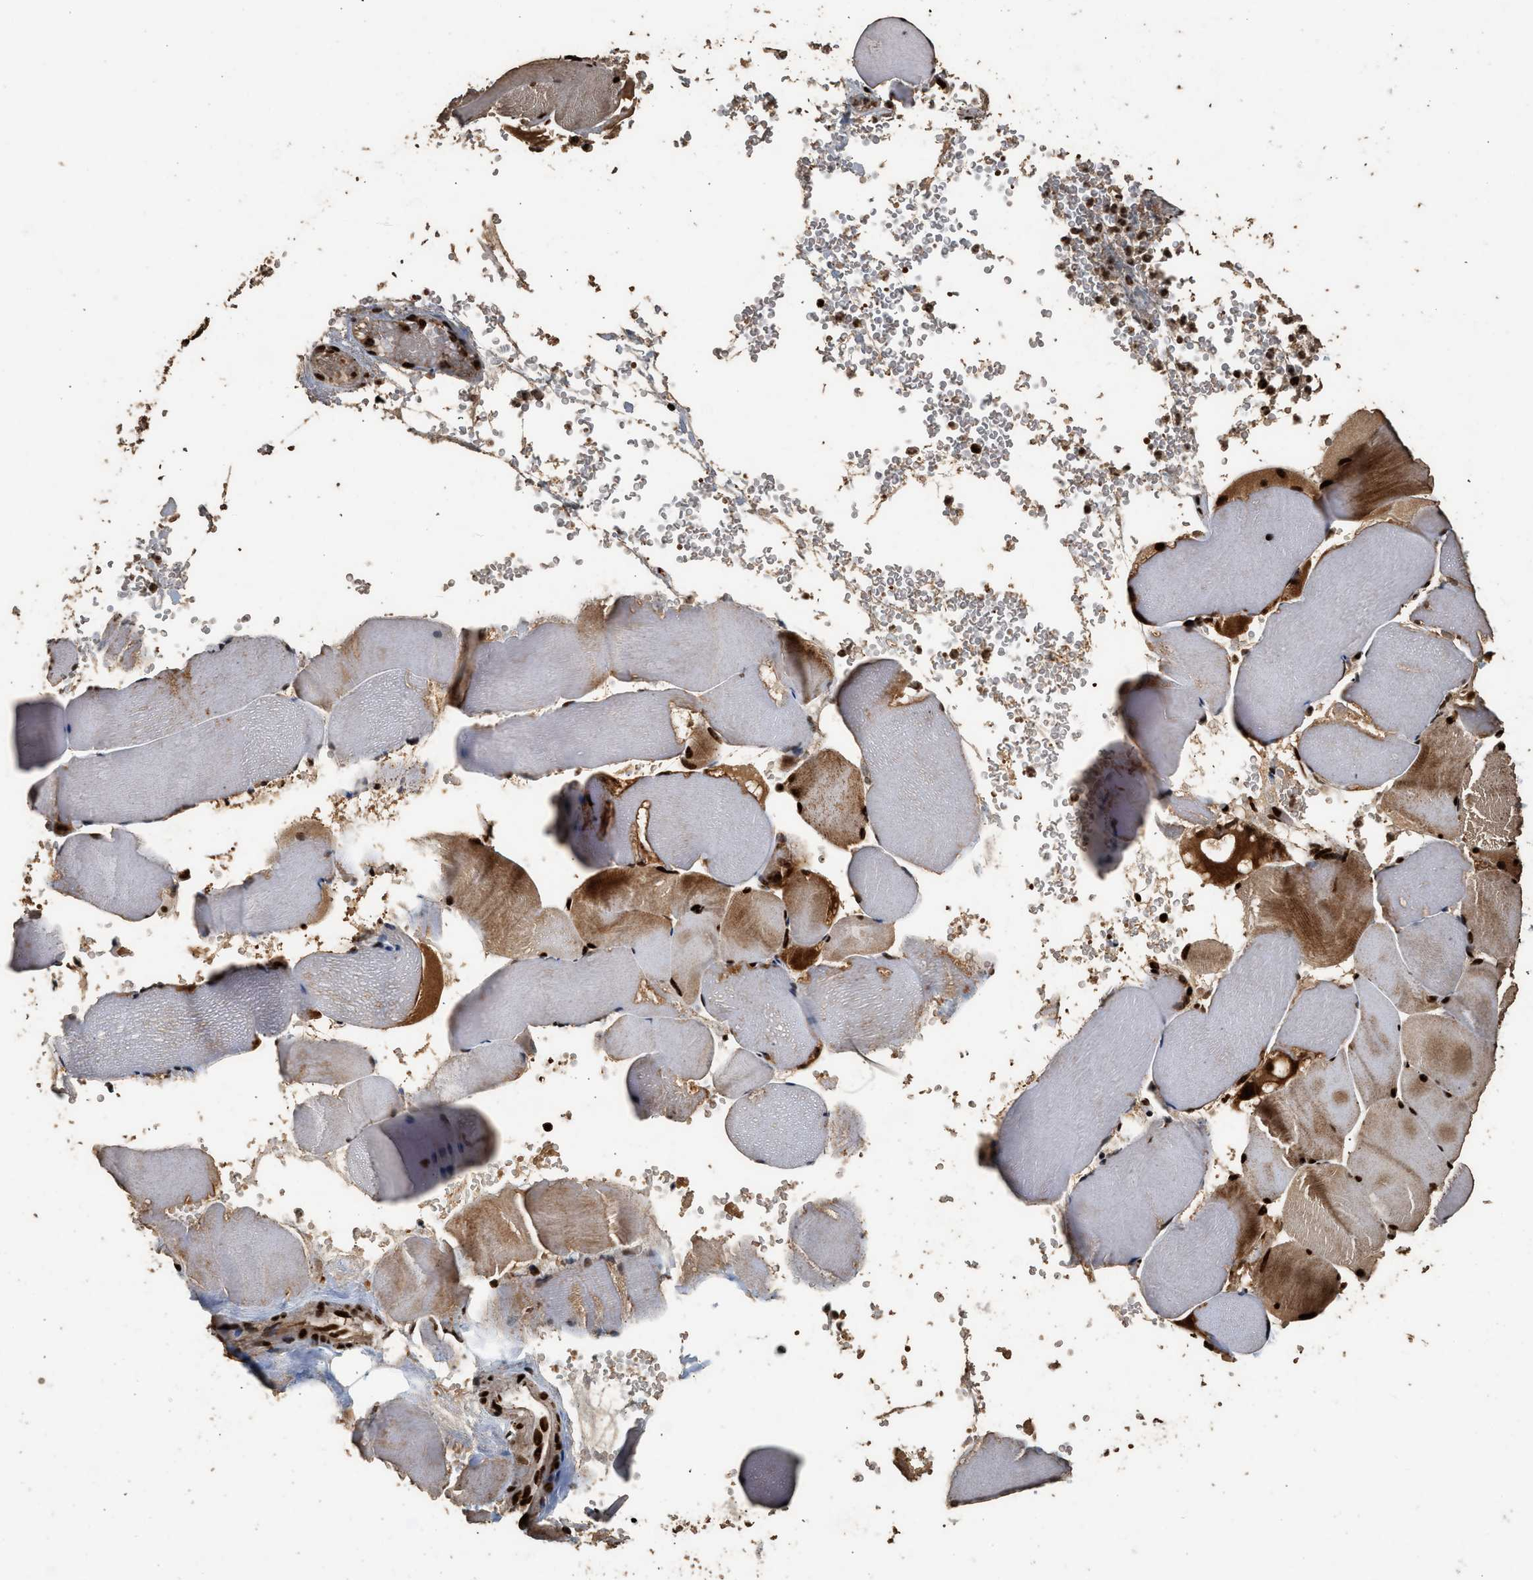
{"staining": {"intensity": "strong", "quantity": ">75%", "location": "cytoplasmic/membranous,nuclear"}, "tissue": "skeletal muscle", "cell_type": "Myocytes", "image_type": "normal", "snomed": [{"axis": "morphology", "description": "Normal tissue, NOS"}, {"axis": "topography", "description": "Skeletal muscle"}], "caption": "The immunohistochemical stain highlights strong cytoplasmic/membranous,nuclear expression in myocytes of unremarkable skeletal muscle.", "gene": "PPP4R3B", "patient": {"sex": "male", "age": 62}}